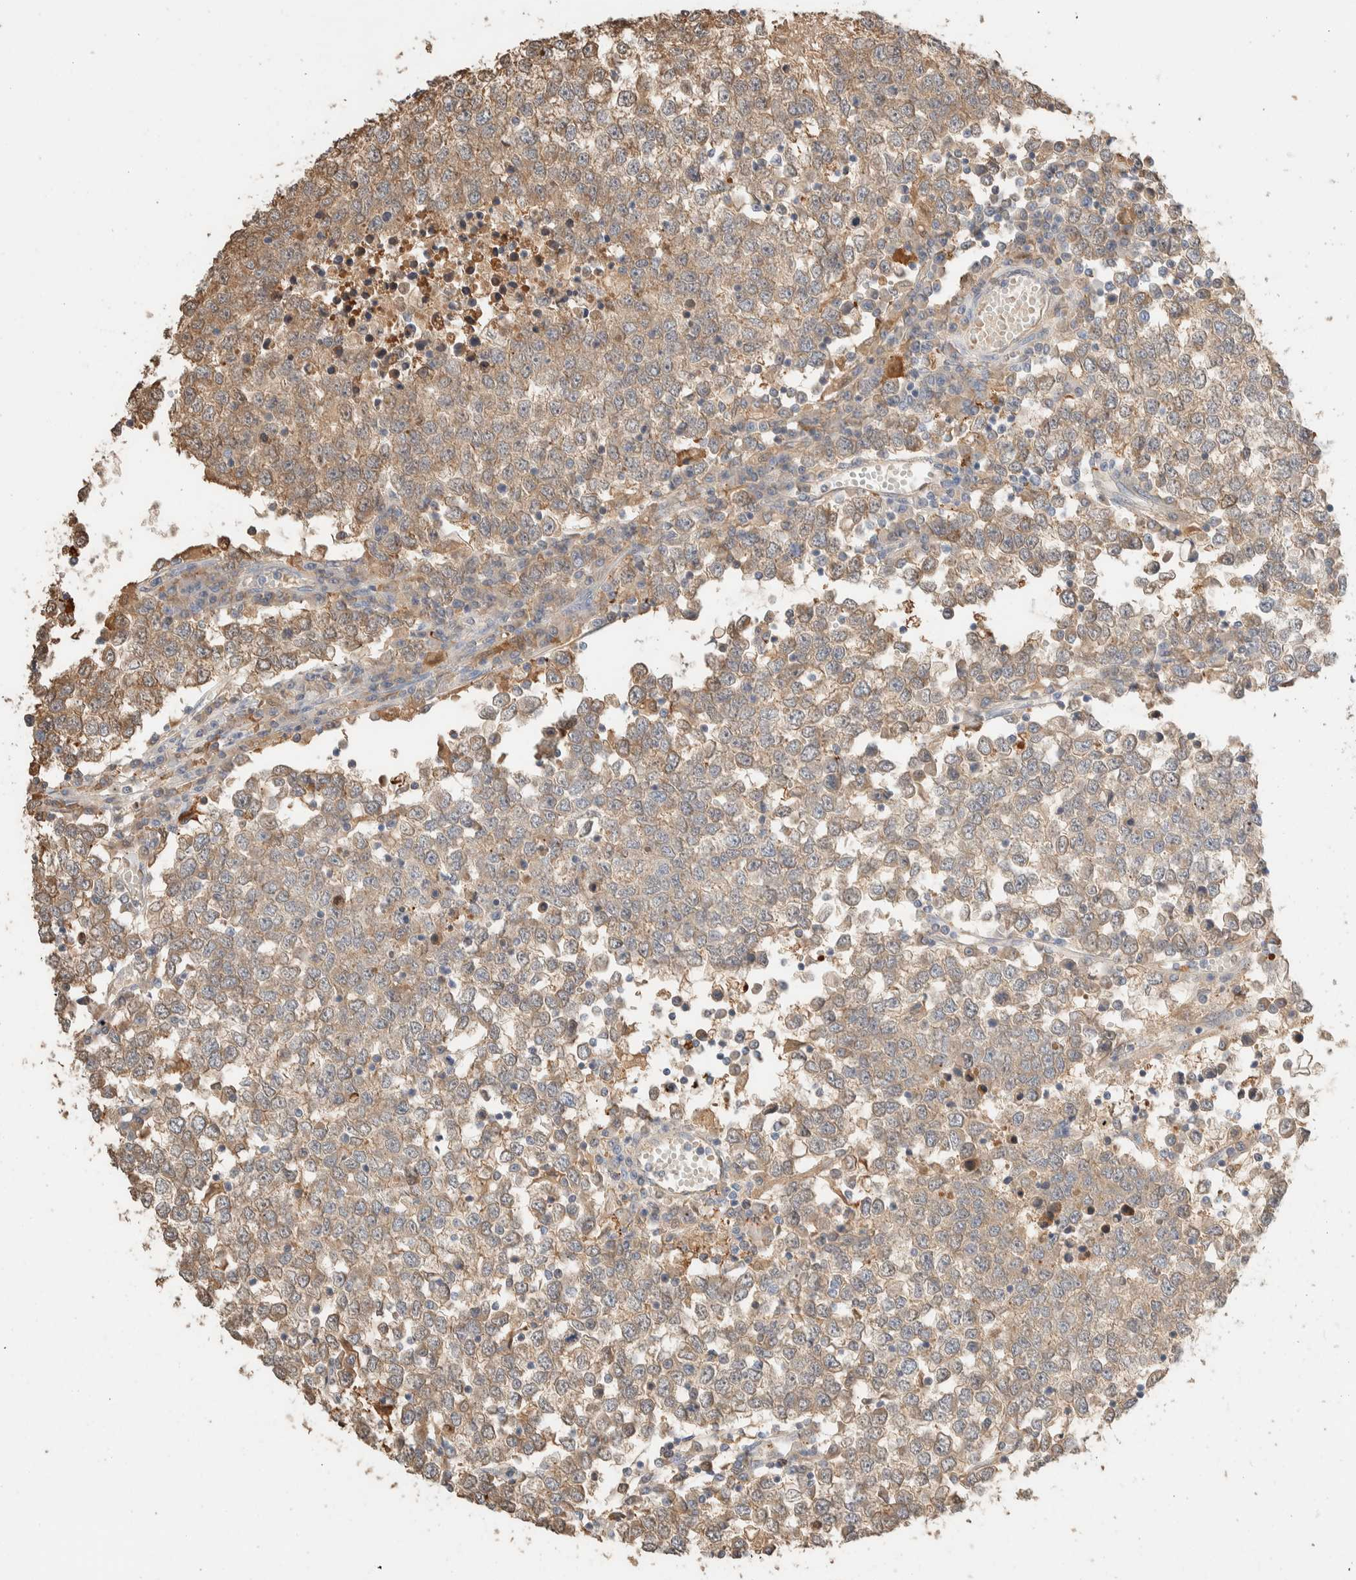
{"staining": {"intensity": "weak", "quantity": ">75%", "location": "cytoplasmic/membranous"}, "tissue": "testis cancer", "cell_type": "Tumor cells", "image_type": "cancer", "snomed": [{"axis": "morphology", "description": "Seminoma, NOS"}, {"axis": "topography", "description": "Testis"}], "caption": "This micrograph shows immunohistochemistry (IHC) staining of human seminoma (testis), with low weak cytoplasmic/membranous staining in approximately >75% of tumor cells.", "gene": "SETD4", "patient": {"sex": "male", "age": 65}}